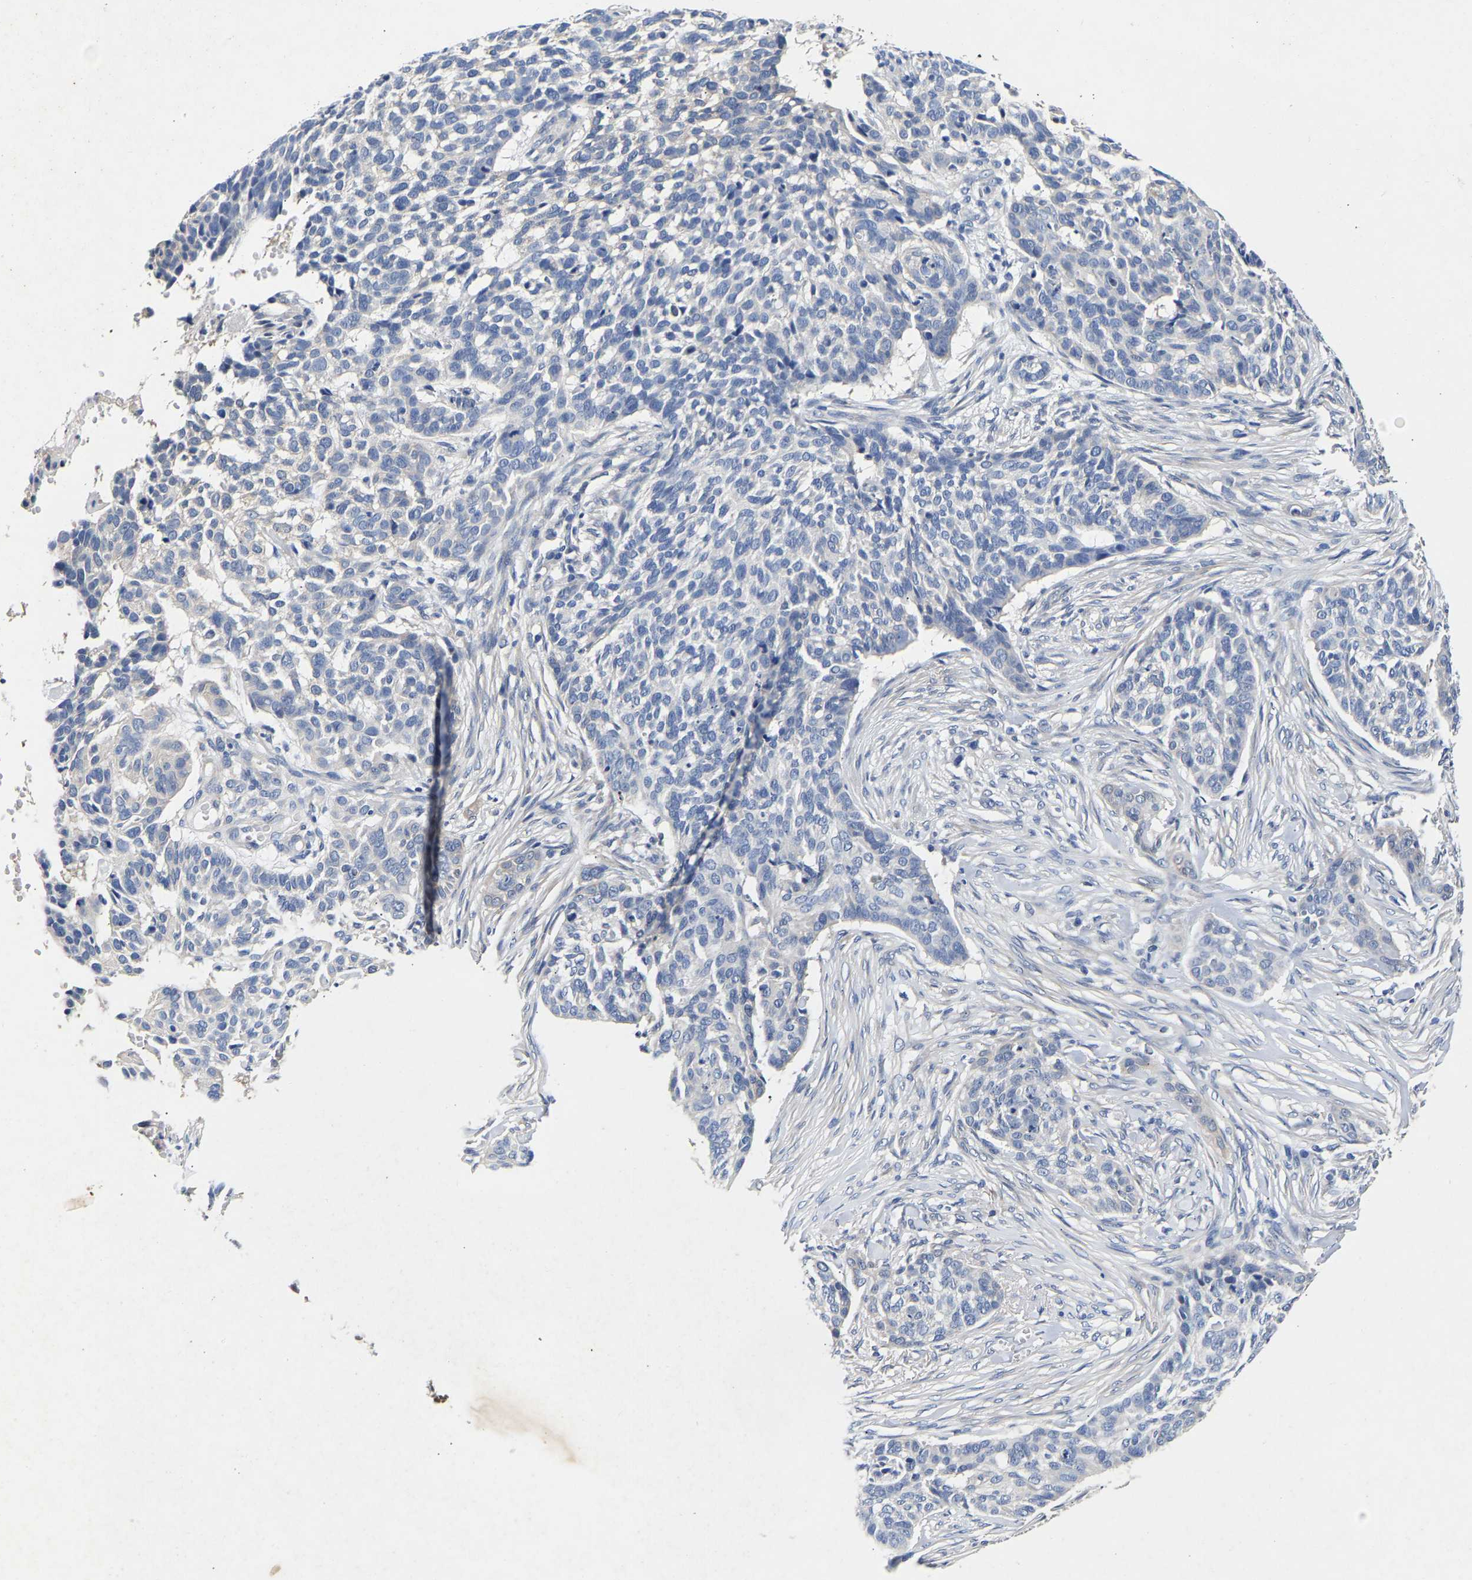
{"staining": {"intensity": "negative", "quantity": "none", "location": "none"}, "tissue": "skin cancer", "cell_type": "Tumor cells", "image_type": "cancer", "snomed": [{"axis": "morphology", "description": "Basal cell carcinoma"}, {"axis": "topography", "description": "Skin"}], "caption": "This is a photomicrograph of immunohistochemistry staining of skin cancer (basal cell carcinoma), which shows no positivity in tumor cells. The staining is performed using DAB brown chromogen with nuclei counter-stained in using hematoxylin.", "gene": "CCDC6", "patient": {"sex": "male", "age": 85}}